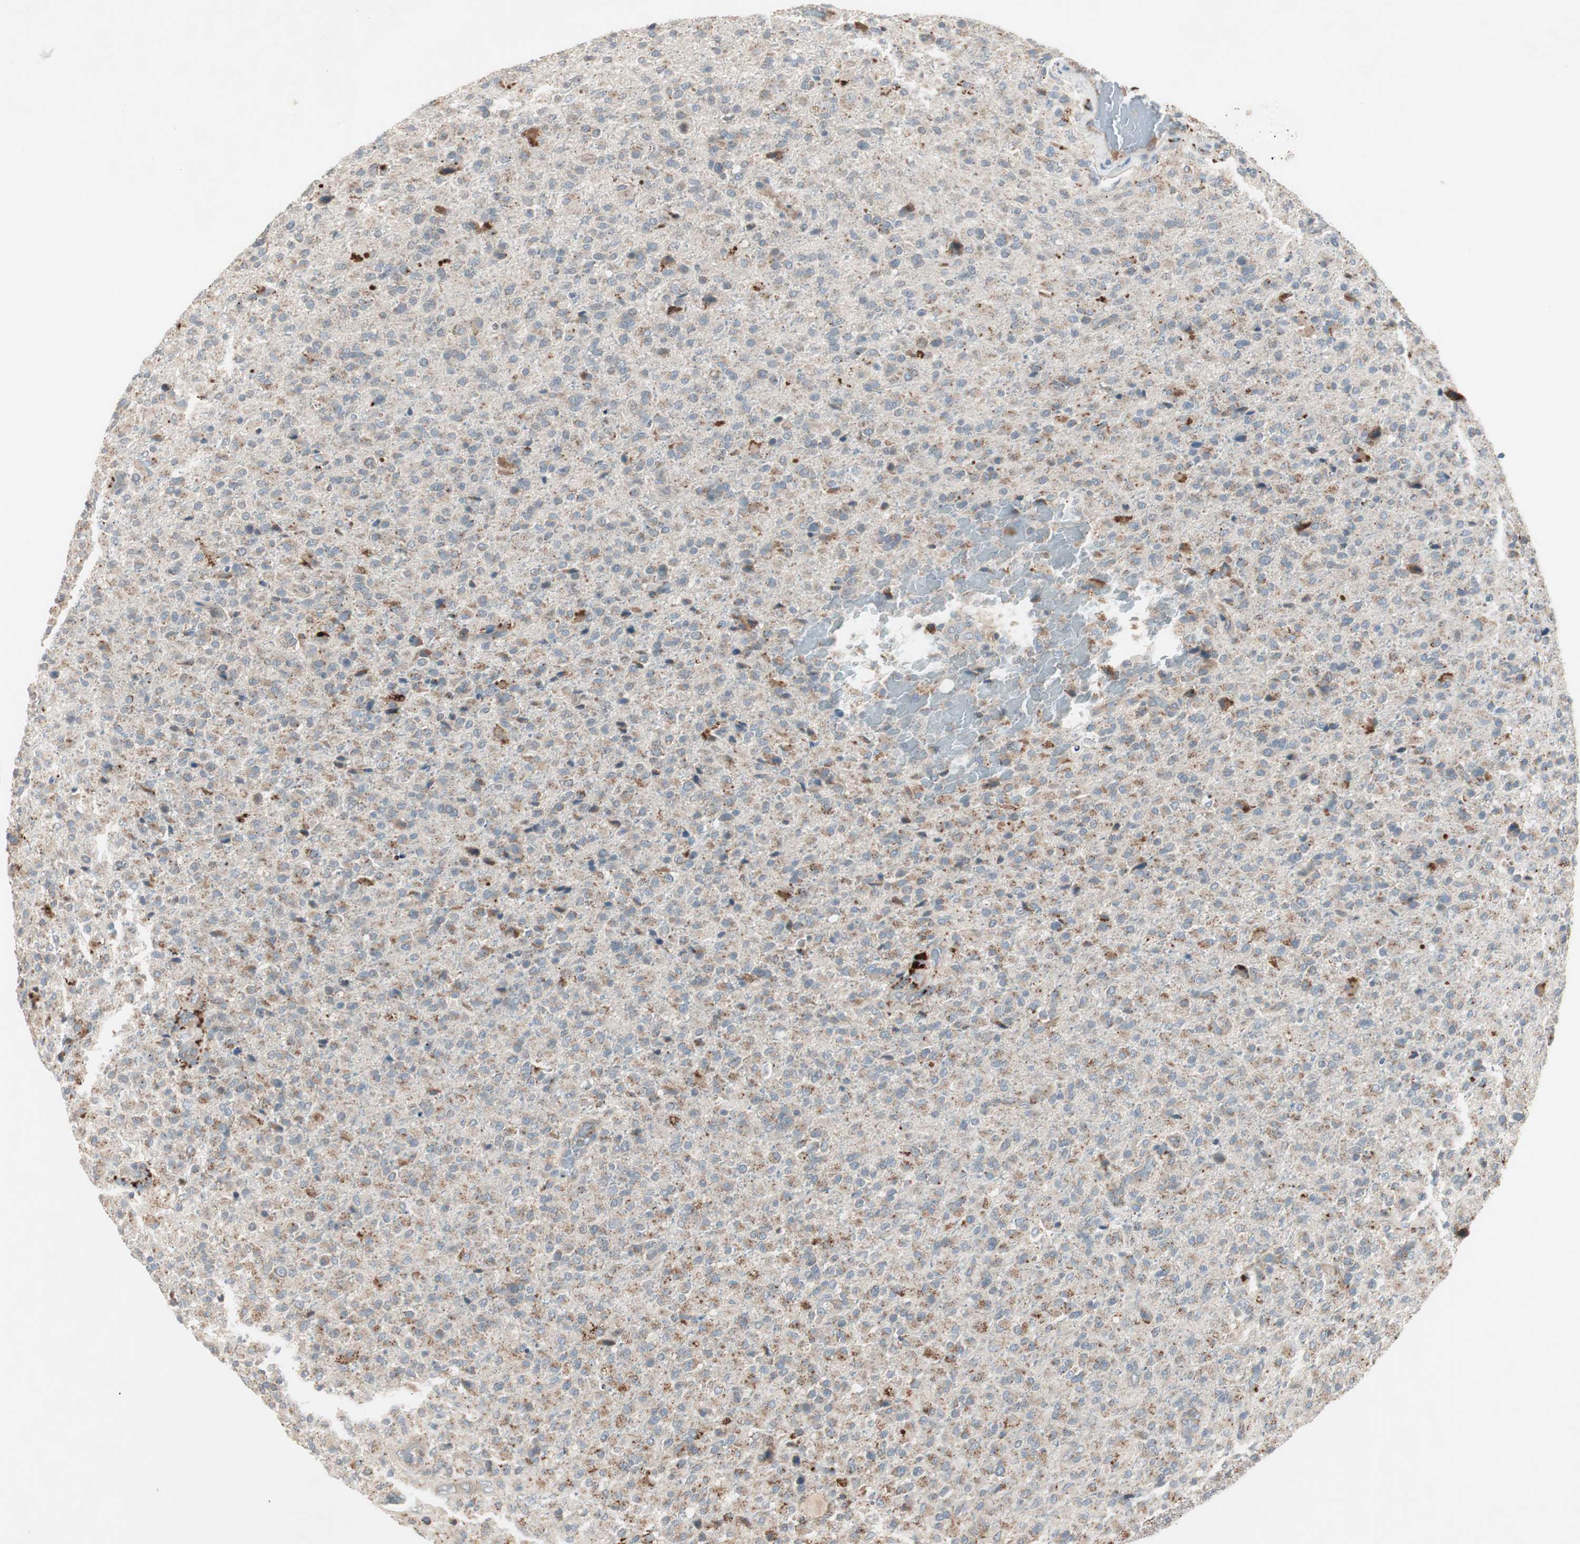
{"staining": {"intensity": "moderate", "quantity": "25%-75%", "location": "cytoplasmic/membranous"}, "tissue": "glioma", "cell_type": "Tumor cells", "image_type": "cancer", "snomed": [{"axis": "morphology", "description": "Glioma, malignant, High grade"}, {"axis": "topography", "description": "Brain"}], "caption": "There is medium levels of moderate cytoplasmic/membranous staining in tumor cells of malignant glioma (high-grade), as demonstrated by immunohistochemical staining (brown color).", "gene": "FGFR4", "patient": {"sex": "male", "age": 71}}